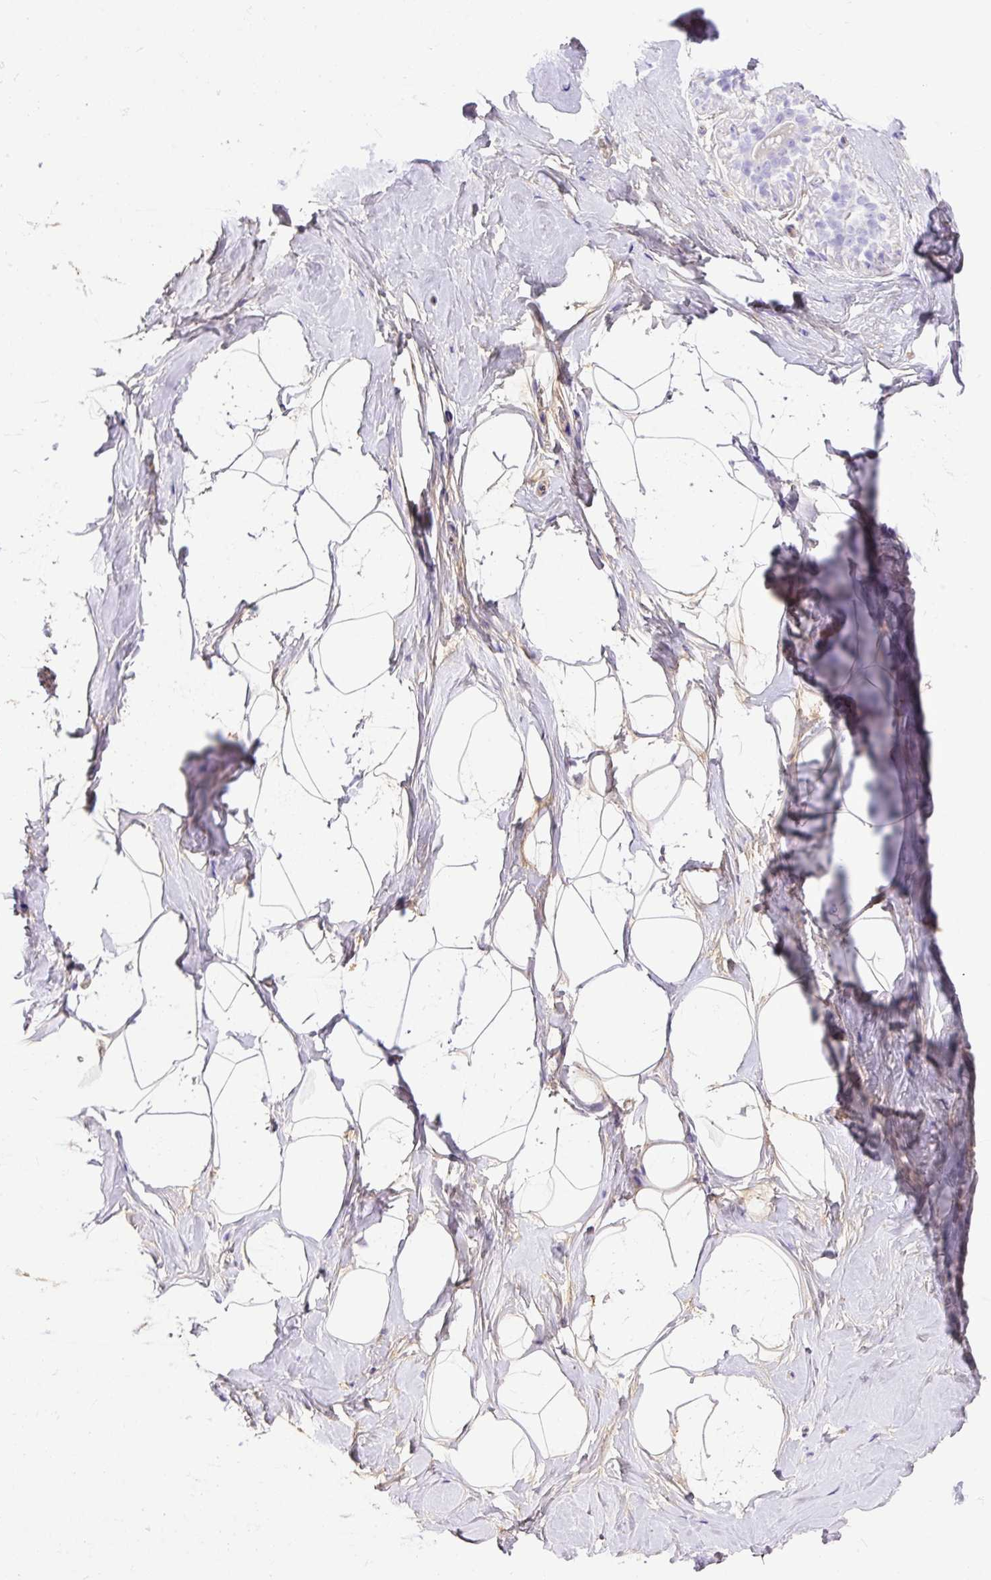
{"staining": {"intensity": "negative", "quantity": "none", "location": "none"}, "tissue": "breast", "cell_type": "Adipocytes", "image_type": "normal", "snomed": [{"axis": "morphology", "description": "Normal tissue, NOS"}, {"axis": "topography", "description": "Breast"}], "caption": "Immunohistochemistry (IHC) image of benign breast: human breast stained with DAB demonstrates no significant protein staining in adipocytes.", "gene": "CLEC3B", "patient": {"sex": "female", "age": 32}}